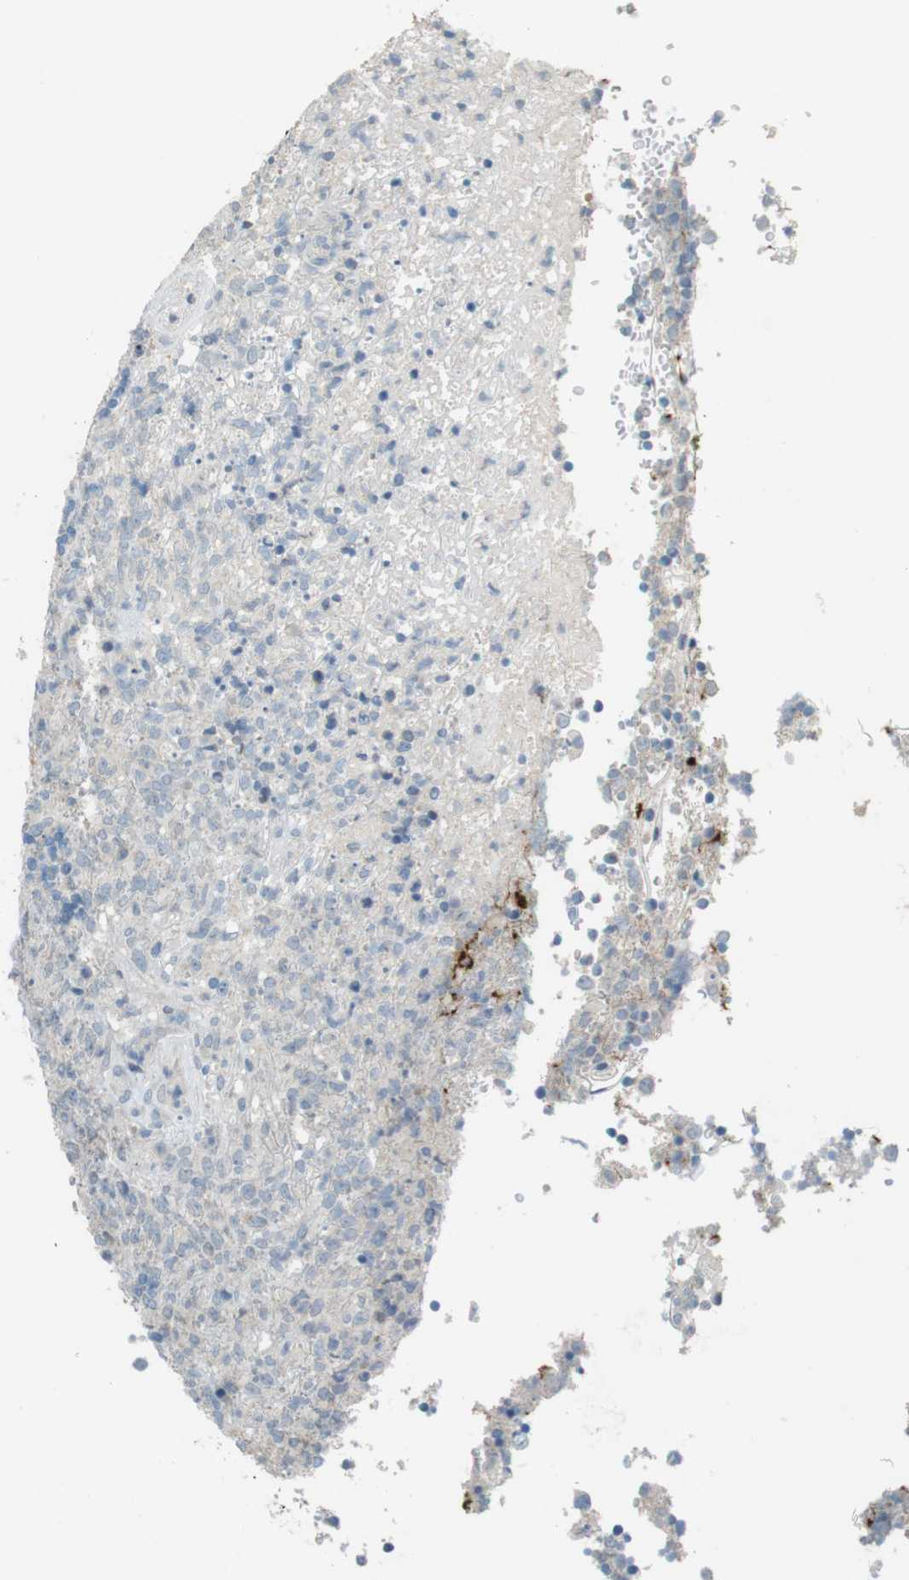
{"staining": {"intensity": "negative", "quantity": "none", "location": "none"}, "tissue": "lymphoma", "cell_type": "Tumor cells", "image_type": "cancer", "snomed": [{"axis": "morphology", "description": "Malignant lymphoma, non-Hodgkin's type, High grade"}, {"axis": "topography", "description": "Tonsil"}], "caption": "Malignant lymphoma, non-Hodgkin's type (high-grade) stained for a protein using immunohistochemistry exhibits no expression tumor cells.", "gene": "MUC5B", "patient": {"sex": "female", "age": 36}}